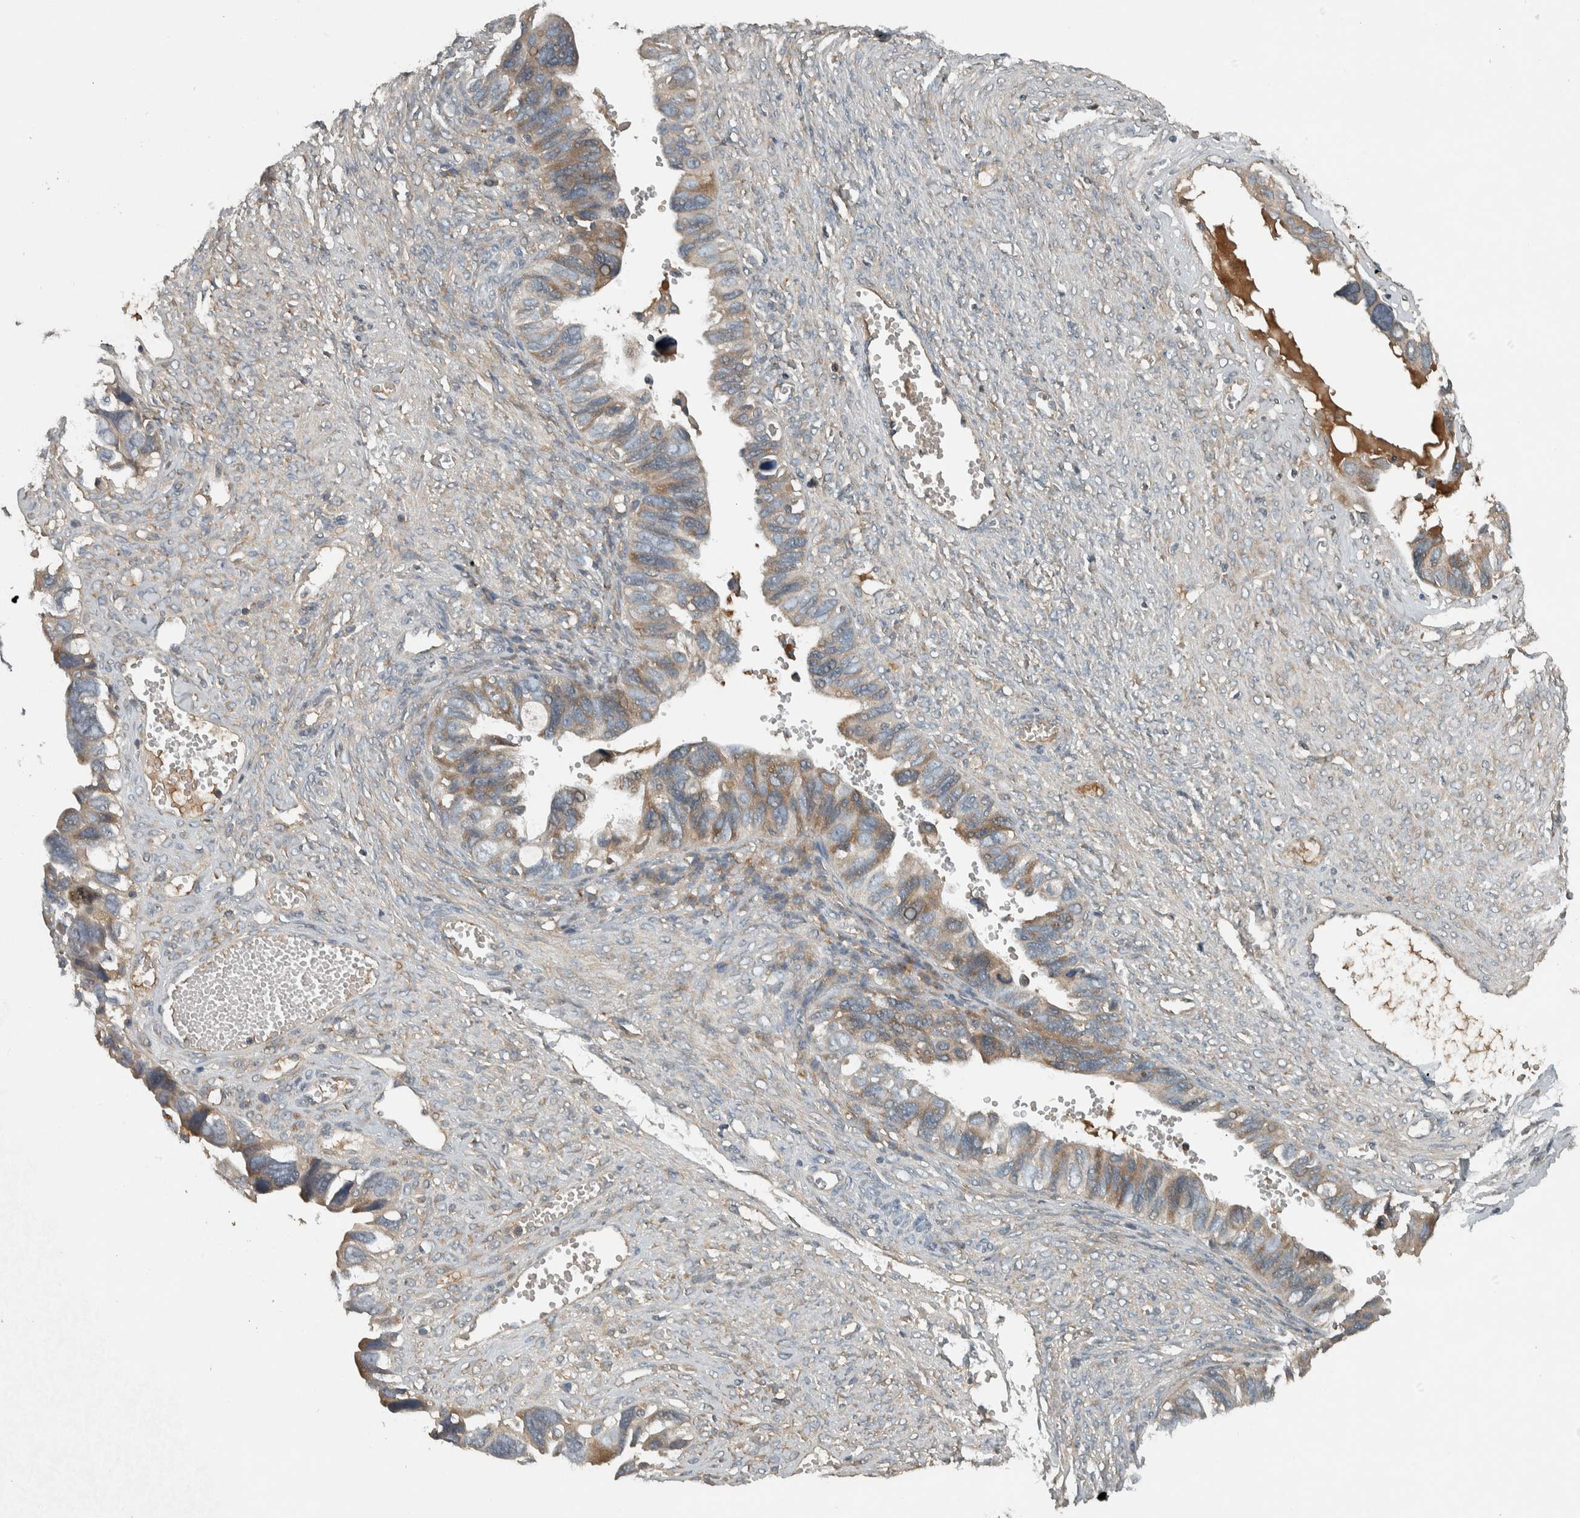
{"staining": {"intensity": "moderate", "quantity": "25%-75%", "location": "cytoplasmic/membranous"}, "tissue": "ovarian cancer", "cell_type": "Tumor cells", "image_type": "cancer", "snomed": [{"axis": "morphology", "description": "Cystadenocarcinoma, serous, NOS"}, {"axis": "topography", "description": "Ovary"}], "caption": "Protein expression analysis of human ovarian cancer reveals moderate cytoplasmic/membranous positivity in about 25%-75% of tumor cells. The staining is performed using DAB brown chromogen to label protein expression. The nuclei are counter-stained blue using hematoxylin.", "gene": "CLCN2", "patient": {"sex": "female", "age": 79}}